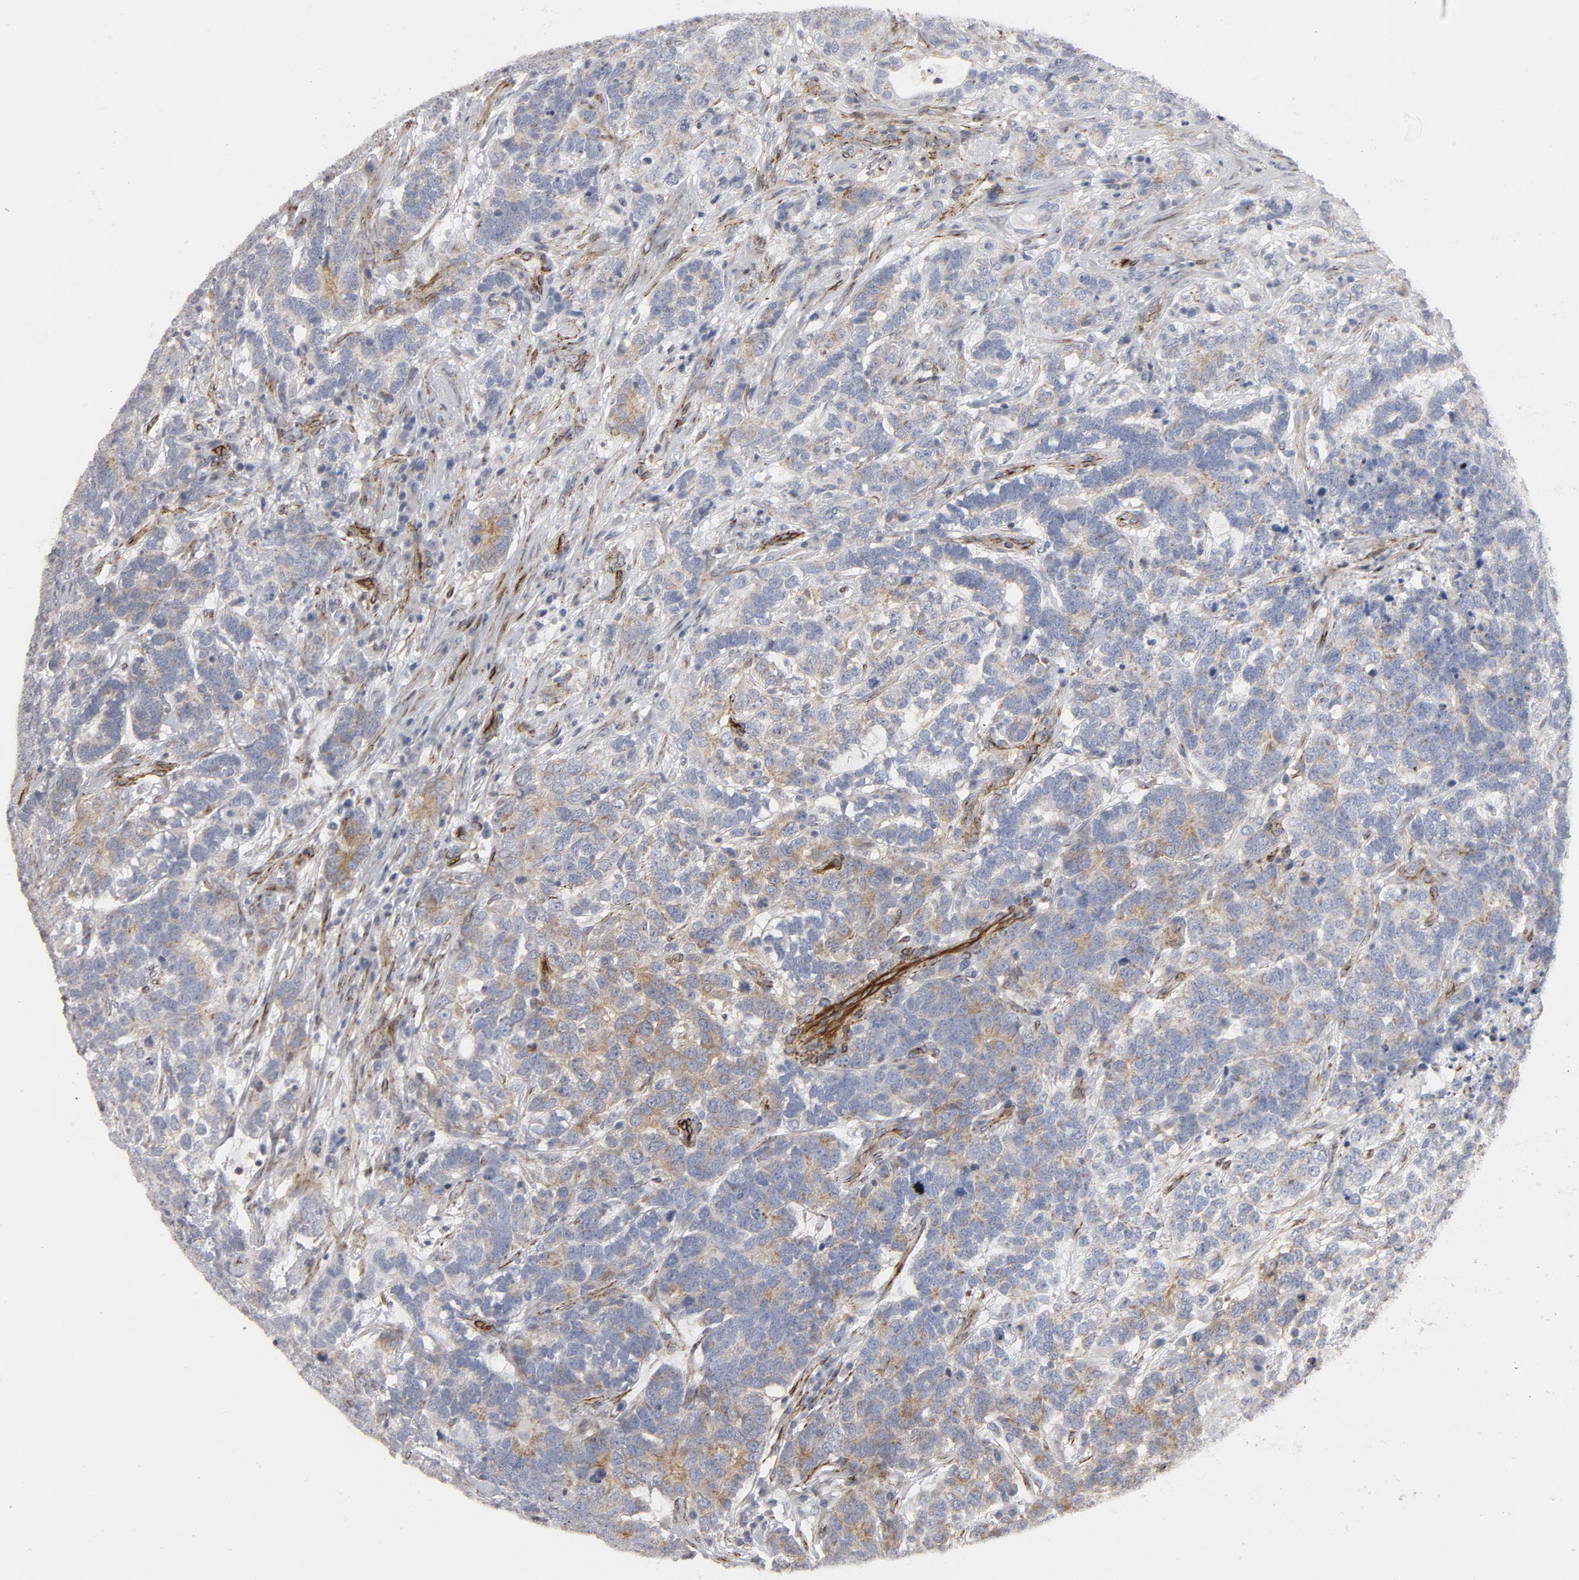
{"staining": {"intensity": "weak", "quantity": ">75%", "location": "cytoplasmic/membranous"}, "tissue": "testis cancer", "cell_type": "Tumor cells", "image_type": "cancer", "snomed": [{"axis": "morphology", "description": "Carcinoma, Embryonal, NOS"}, {"axis": "topography", "description": "Testis"}], "caption": "Immunohistochemistry (IHC) of human embryonal carcinoma (testis) displays low levels of weak cytoplasmic/membranous staining in about >75% of tumor cells.", "gene": "GNG2", "patient": {"sex": "male", "age": 26}}